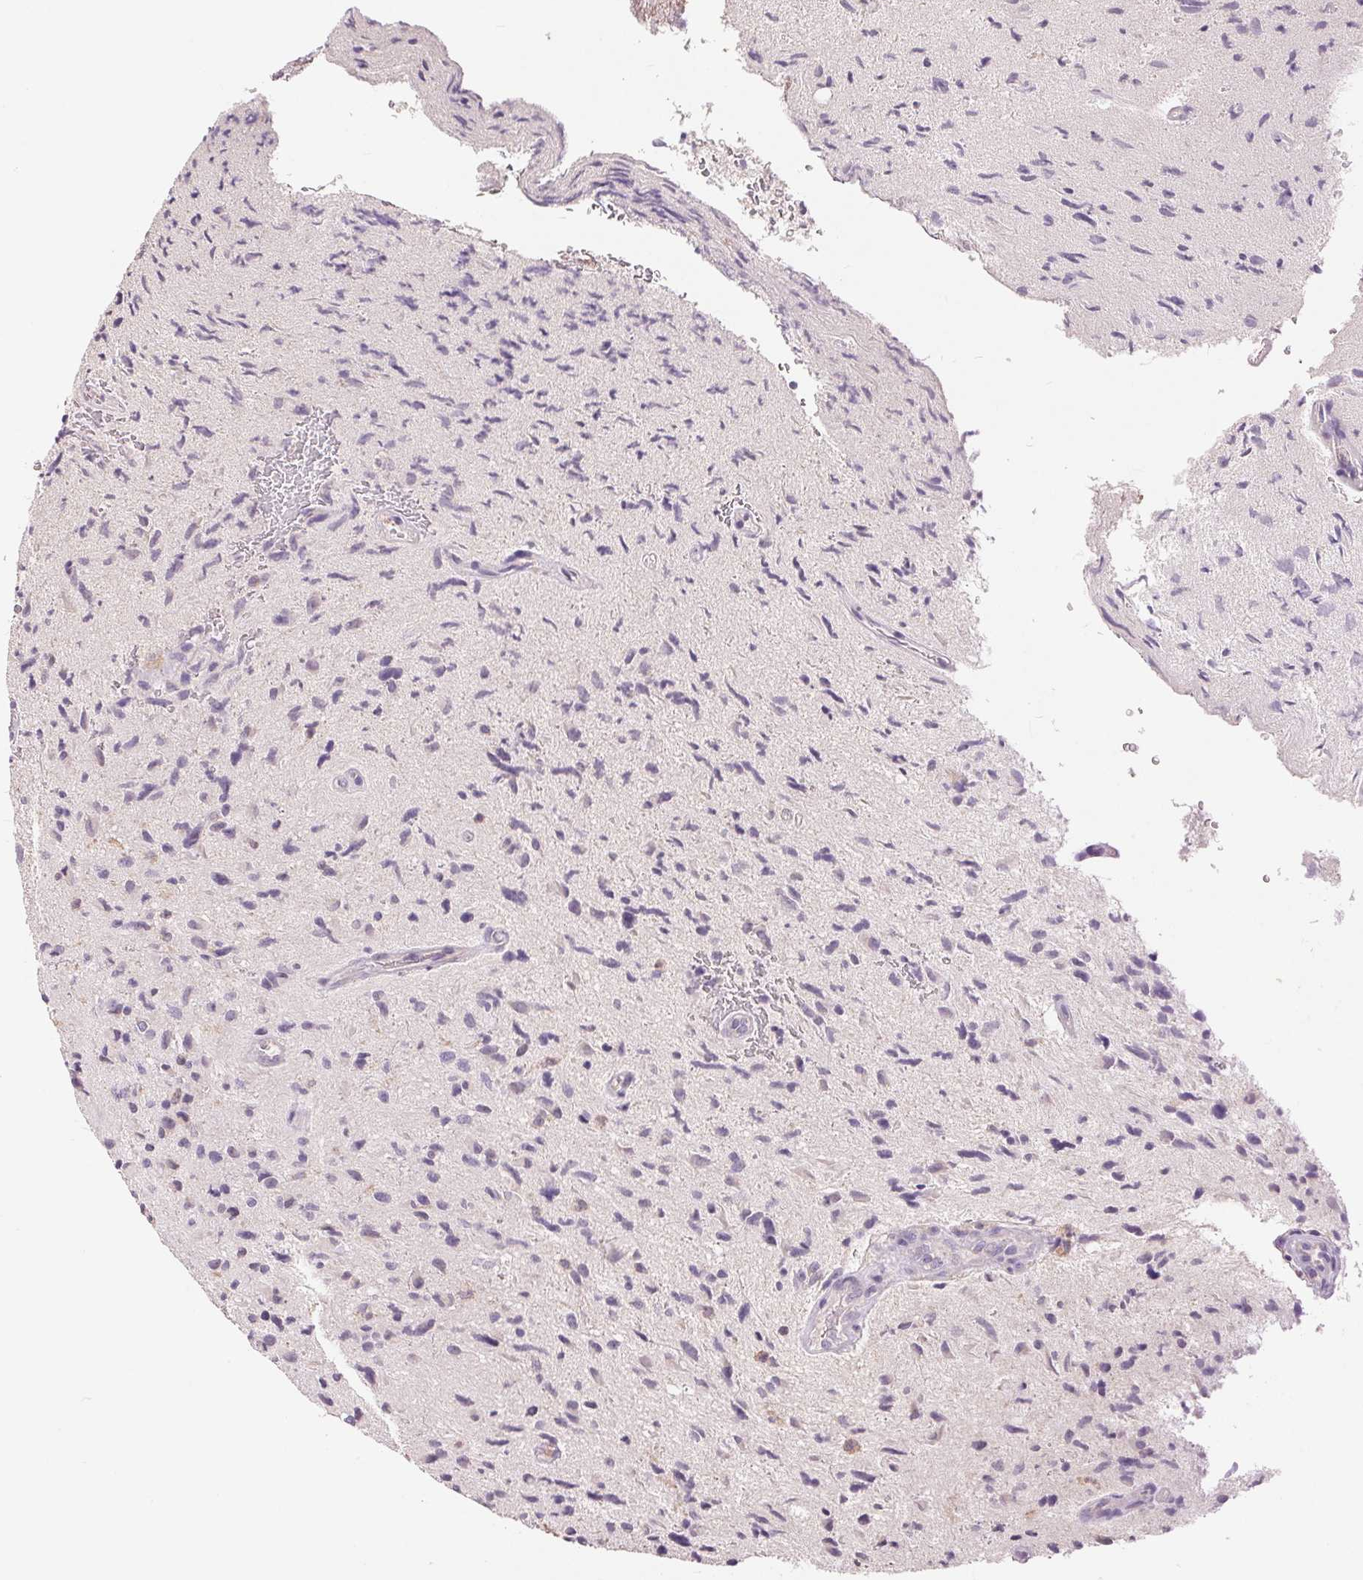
{"staining": {"intensity": "negative", "quantity": "none", "location": "none"}, "tissue": "glioma", "cell_type": "Tumor cells", "image_type": "cancer", "snomed": [{"axis": "morphology", "description": "Glioma, malignant, High grade"}, {"axis": "topography", "description": "Brain"}], "caption": "Tumor cells are negative for protein expression in human malignant high-grade glioma.", "gene": "FXYD4", "patient": {"sex": "male", "age": 54}}